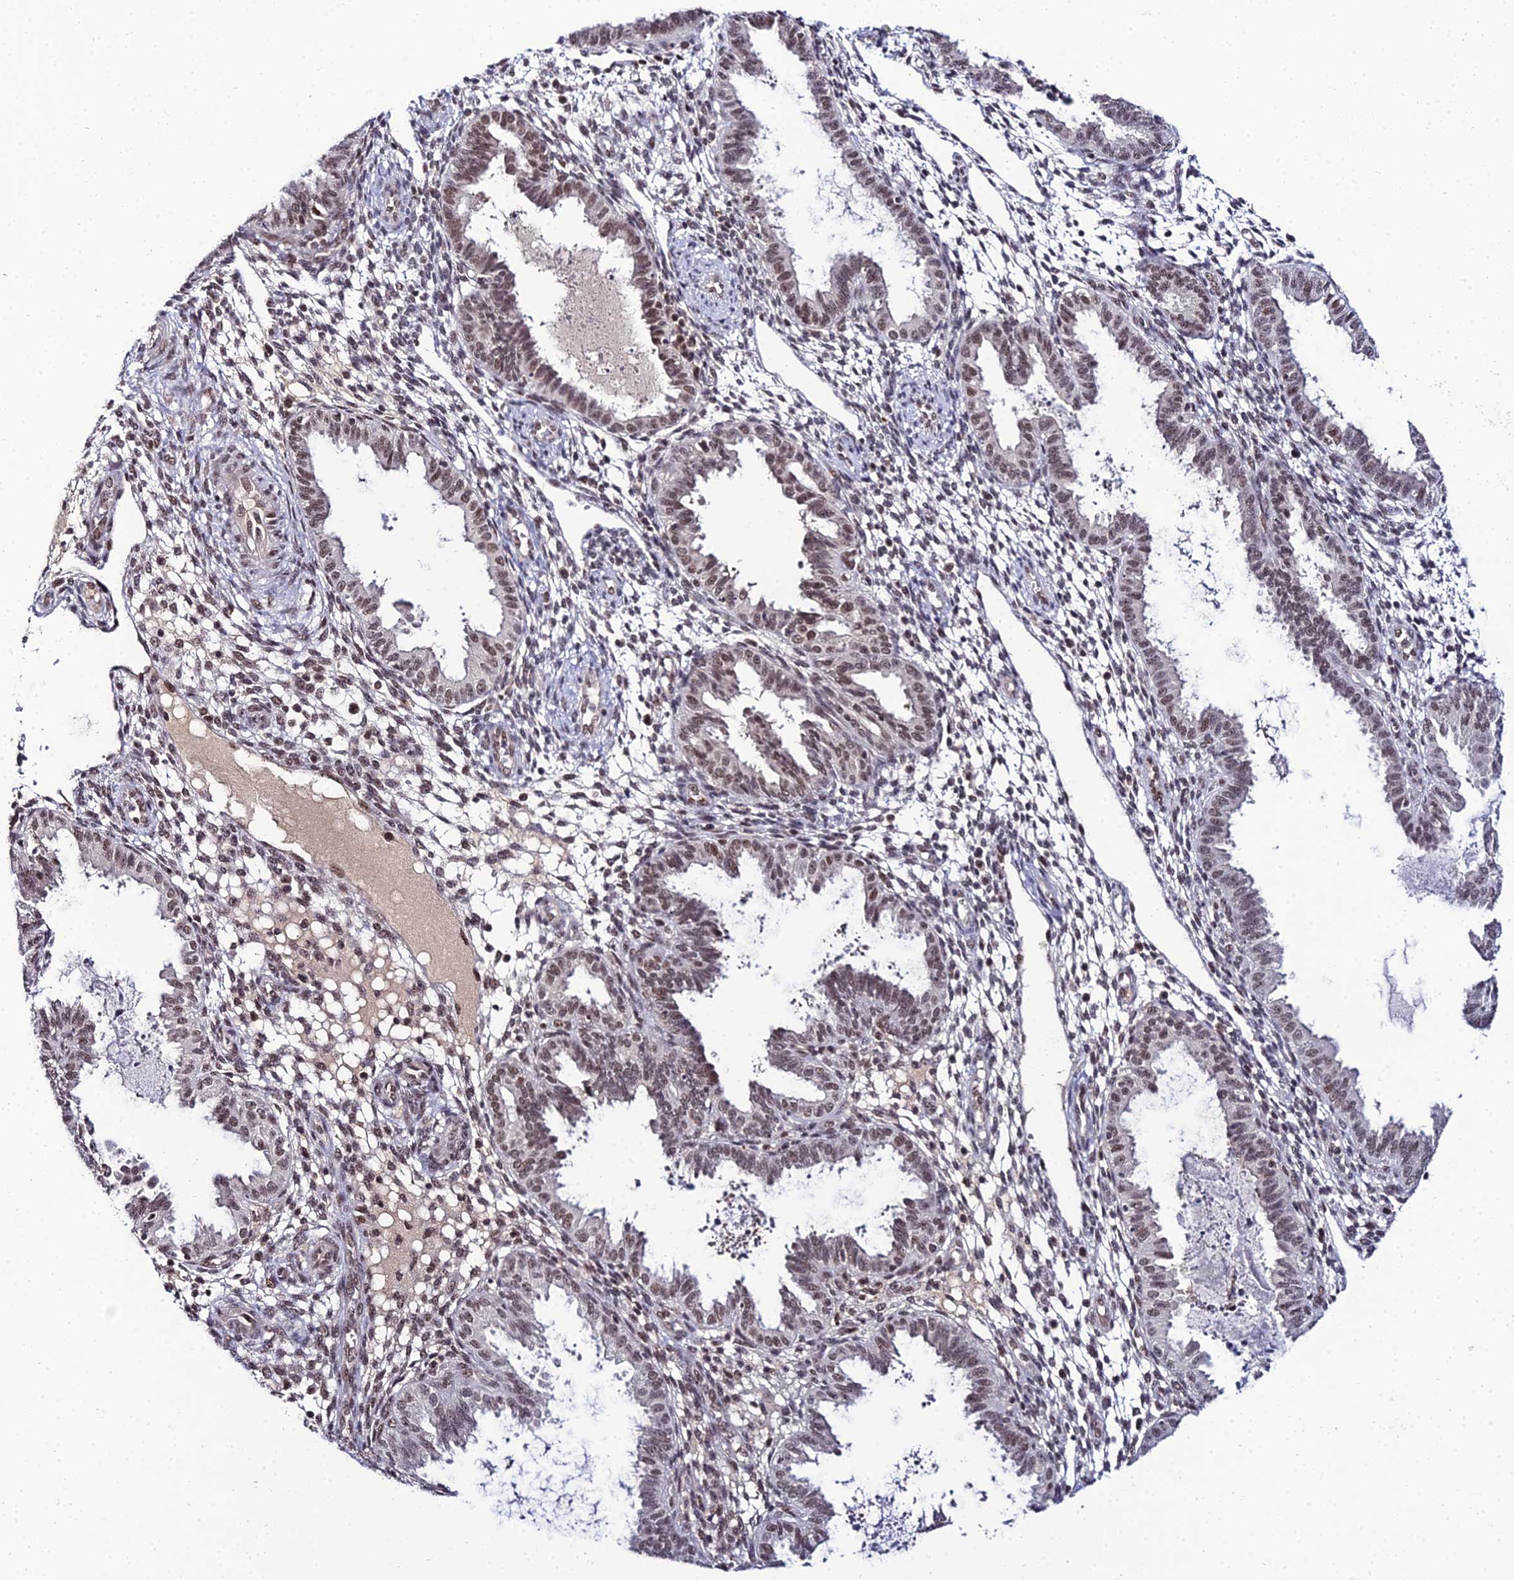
{"staining": {"intensity": "moderate", "quantity": "<25%", "location": "nuclear"}, "tissue": "endometrium", "cell_type": "Cells in endometrial stroma", "image_type": "normal", "snomed": [{"axis": "morphology", "description": "Normal tissue, NOS"}, {"axis": "topography", "description": "Endometrium"}], "caption": "Immunohistochemistry (IHC) histopathology image of benign human endometrium stained for a protein (brown), which shows low levels of moderate nuclear positivity in about <25% of cells in endometrial stroma.", "gene": "EXOSC3", "patient": {"sex": "female", "age": 33}}